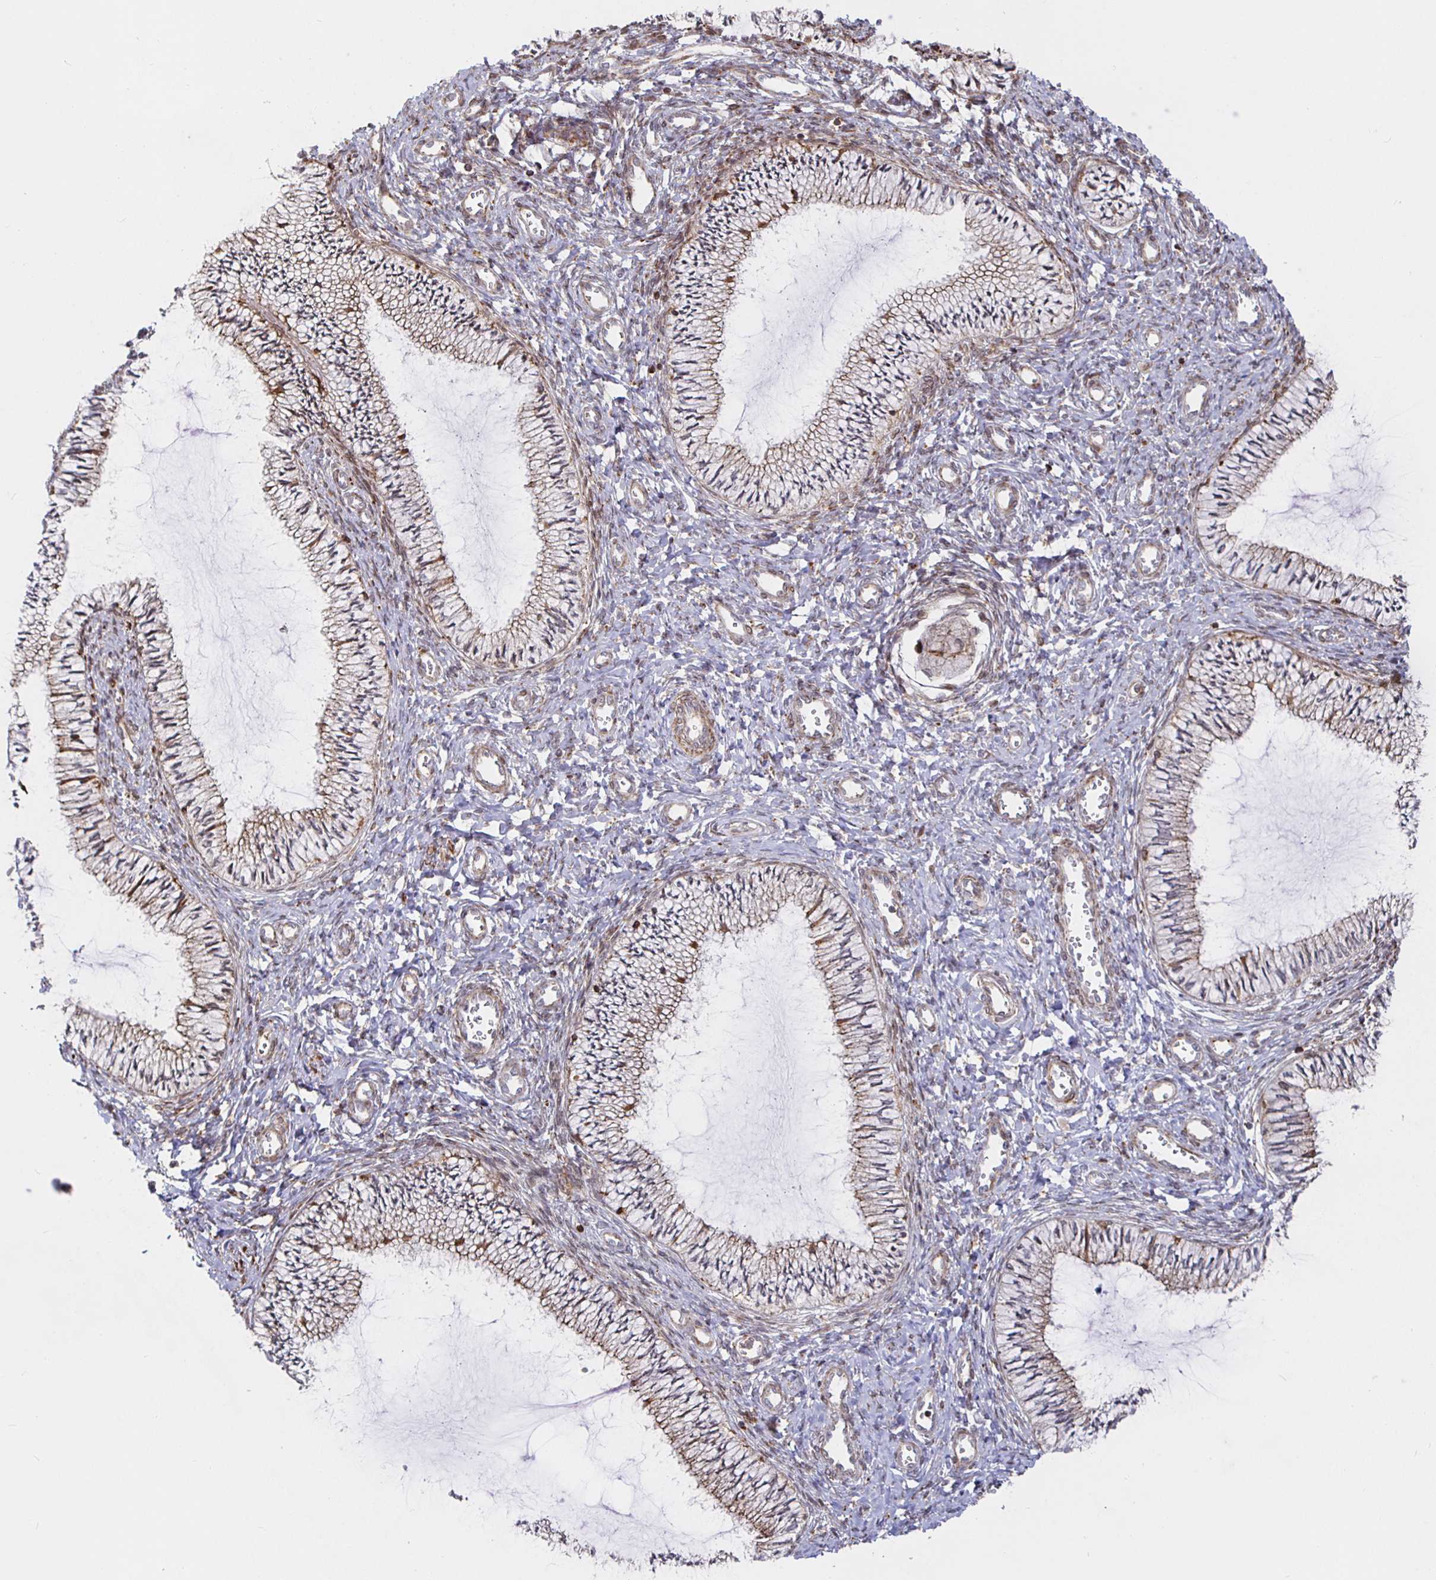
{"staining": {"intensity": "weak", "quantity": "25%-75%", "location": "cytoplasmic/membranous"}, "tissue": "cervix", "cell_type": "Glandular cells", "image_type": "normal", "snomed": [{"axis": "morphology", "description": "Normal tissue, NOS"}, {"axis": "topography", "description": "Cervix"}], "caption": "Normal cervix exhibits weak cytoplasmic/membranous staining in approximately 25%-75% of glandular cells, visualized by immunohistochemistry.", "gene": "STRAP", "patient": {"sex": "female", "age": 24}}